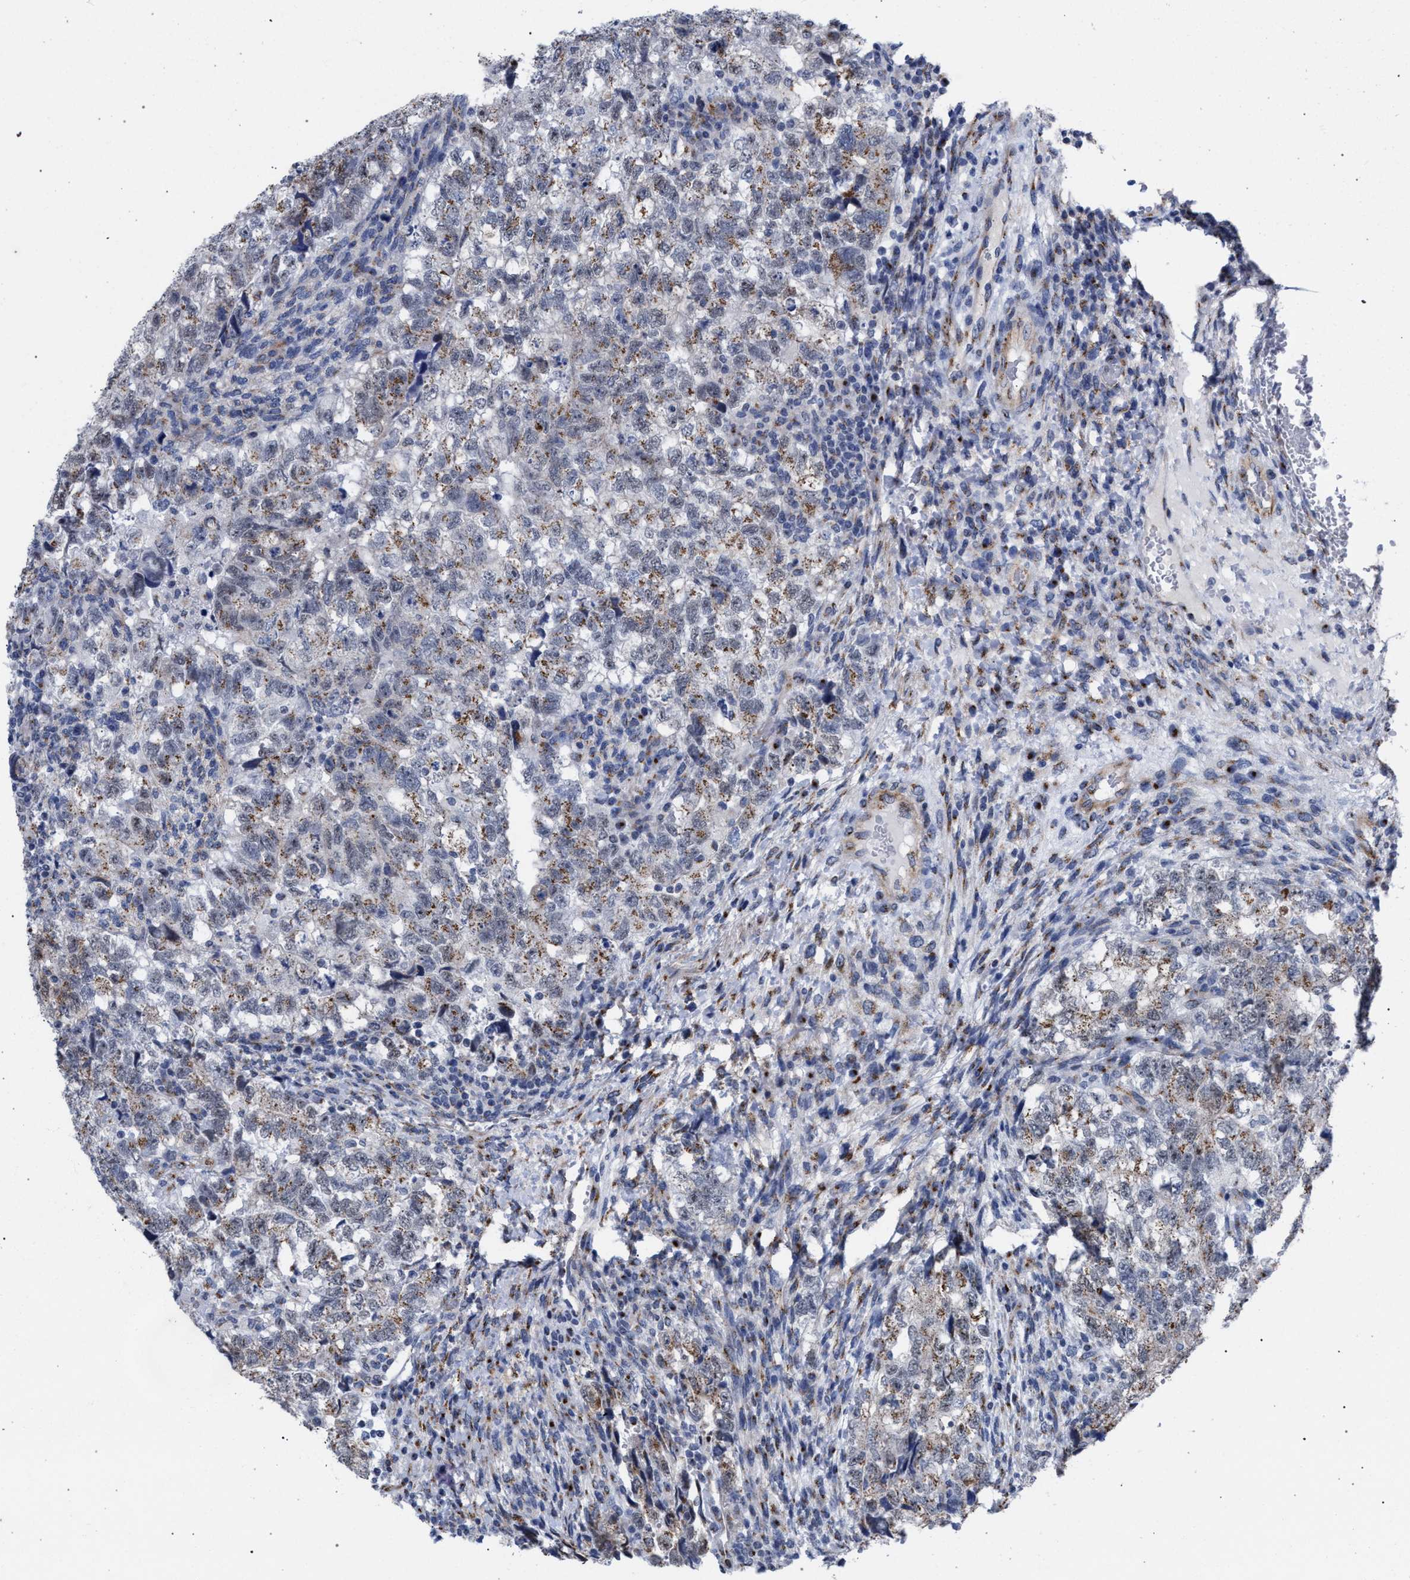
{"staining": {"intensity": "moderate", "quantity": ">75%", "location": "cytoplasmic/membranous"}, "tissue": "testis cancer", "cell_type": "Tumor cells", "image_type": "cancer", "snomed": [{"axis": "morphology", "description": "Carcinoma, Embryonal, NOS"}, {"axis": "topography", "description": "Testis"}], "caption": "A micrograph of human testis cancer stained for a protein shows moderate cytoplasmic/membranous brown staining in tumor cells.", "gene": "GOLGA2", "patient": {"sex": "male", "age": 36}}